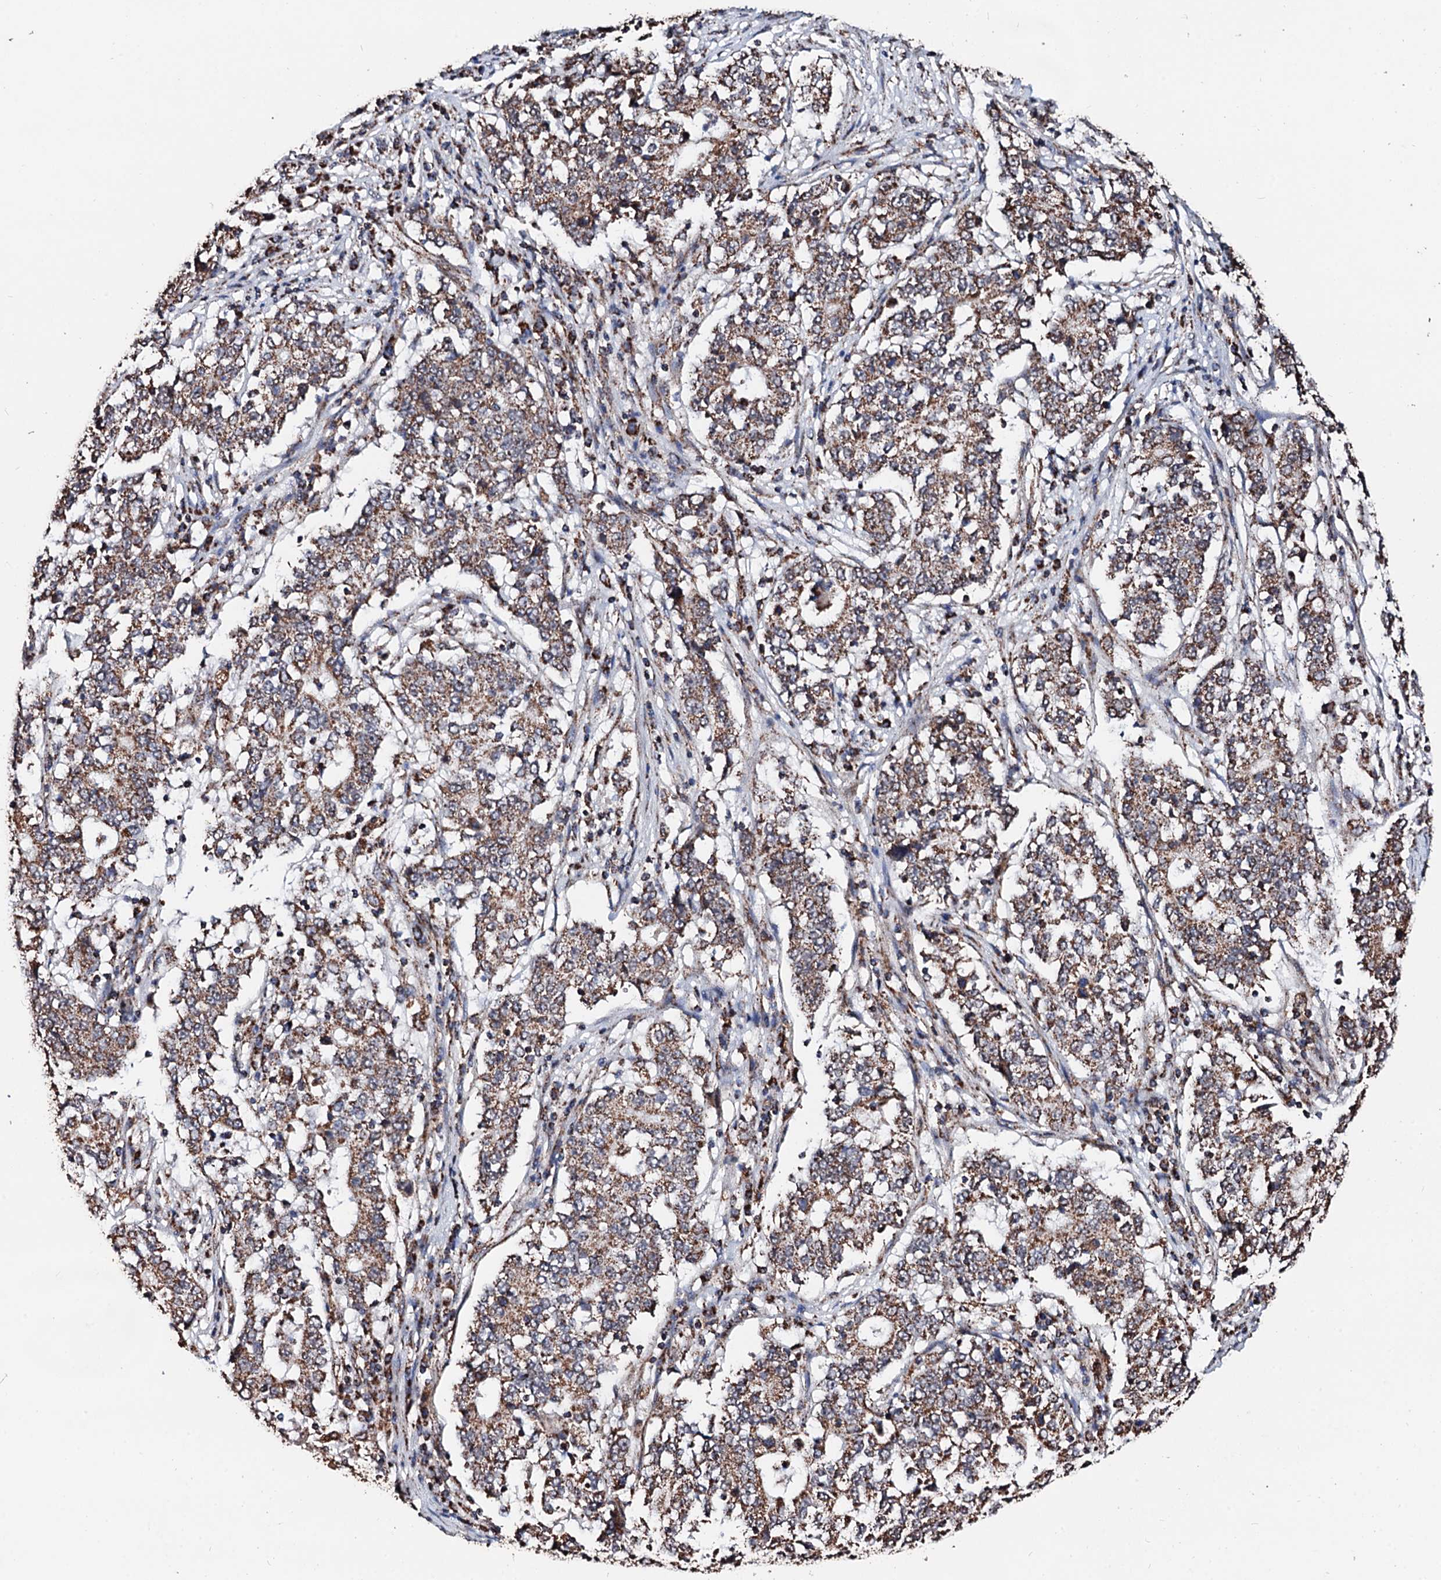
{"staining": {"intensity": "moderate", "quantity": ">75%", "location": "cytoplasmic/membranous"}, "tissue": "stomach cancer", "cell_type": "Tumor cells", "image_type": "cancer", "snomed": [{"axis": "morphology", "description": "Adenocarcinoma, NOS"}, {"axis": "topography", "description": "Stomach"}], "caption": "DAB immunohistochemical staining of human stomach adenocarcinoma exhibits moderate cytoplasmic/membranous protein positivity in about >75% of tumor cells.", "gene": "SECISBP2L", "patient": {"sex": "male", "age": 59}}